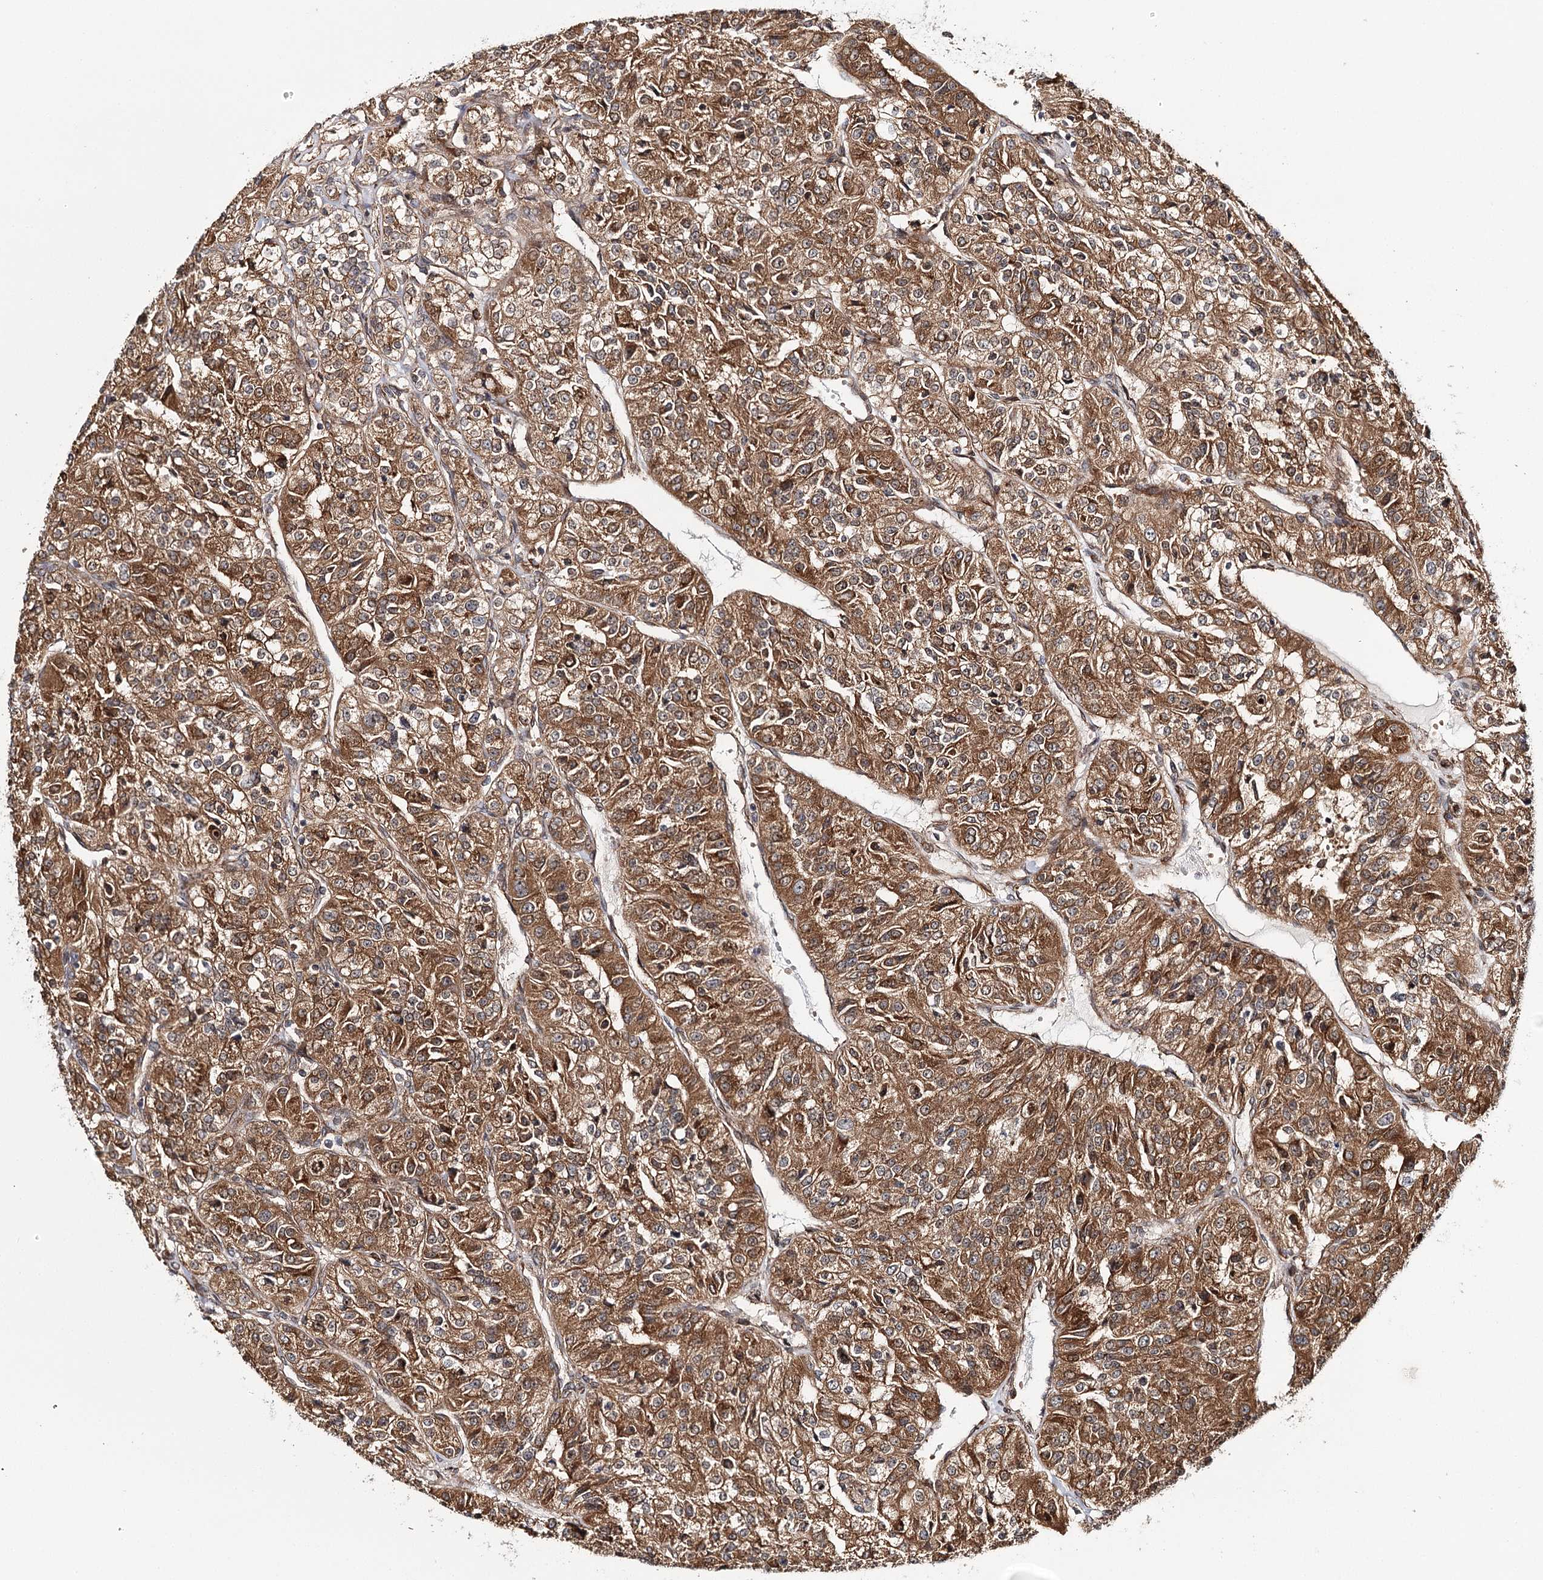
{"staining": {"intensity": "moderate", "quantity": ">75%", "location": "cytoplasmic/membranous"}, "tissue": "renal cancer", "cell_type": "Tumor cells", "image_type": "cancer", "snomed": [{"axis": "morphology", "description": "Adenocarcinoma, NOS"}, {"axis": "topography", "description": "Kidney"}], "caption": "Immunohistochemistry (IHC) image of neoplastic tissue: human renal cancer stained using immunohistochemistry reveals medium levels of moderate protein expression localized specifically in the cytoplasmic/membranous of tumor cells, appearing as a cytoplasmic/membranous brown color.", "gene": "MKNK1", "patient": {"sex": "female", "age": 63}}